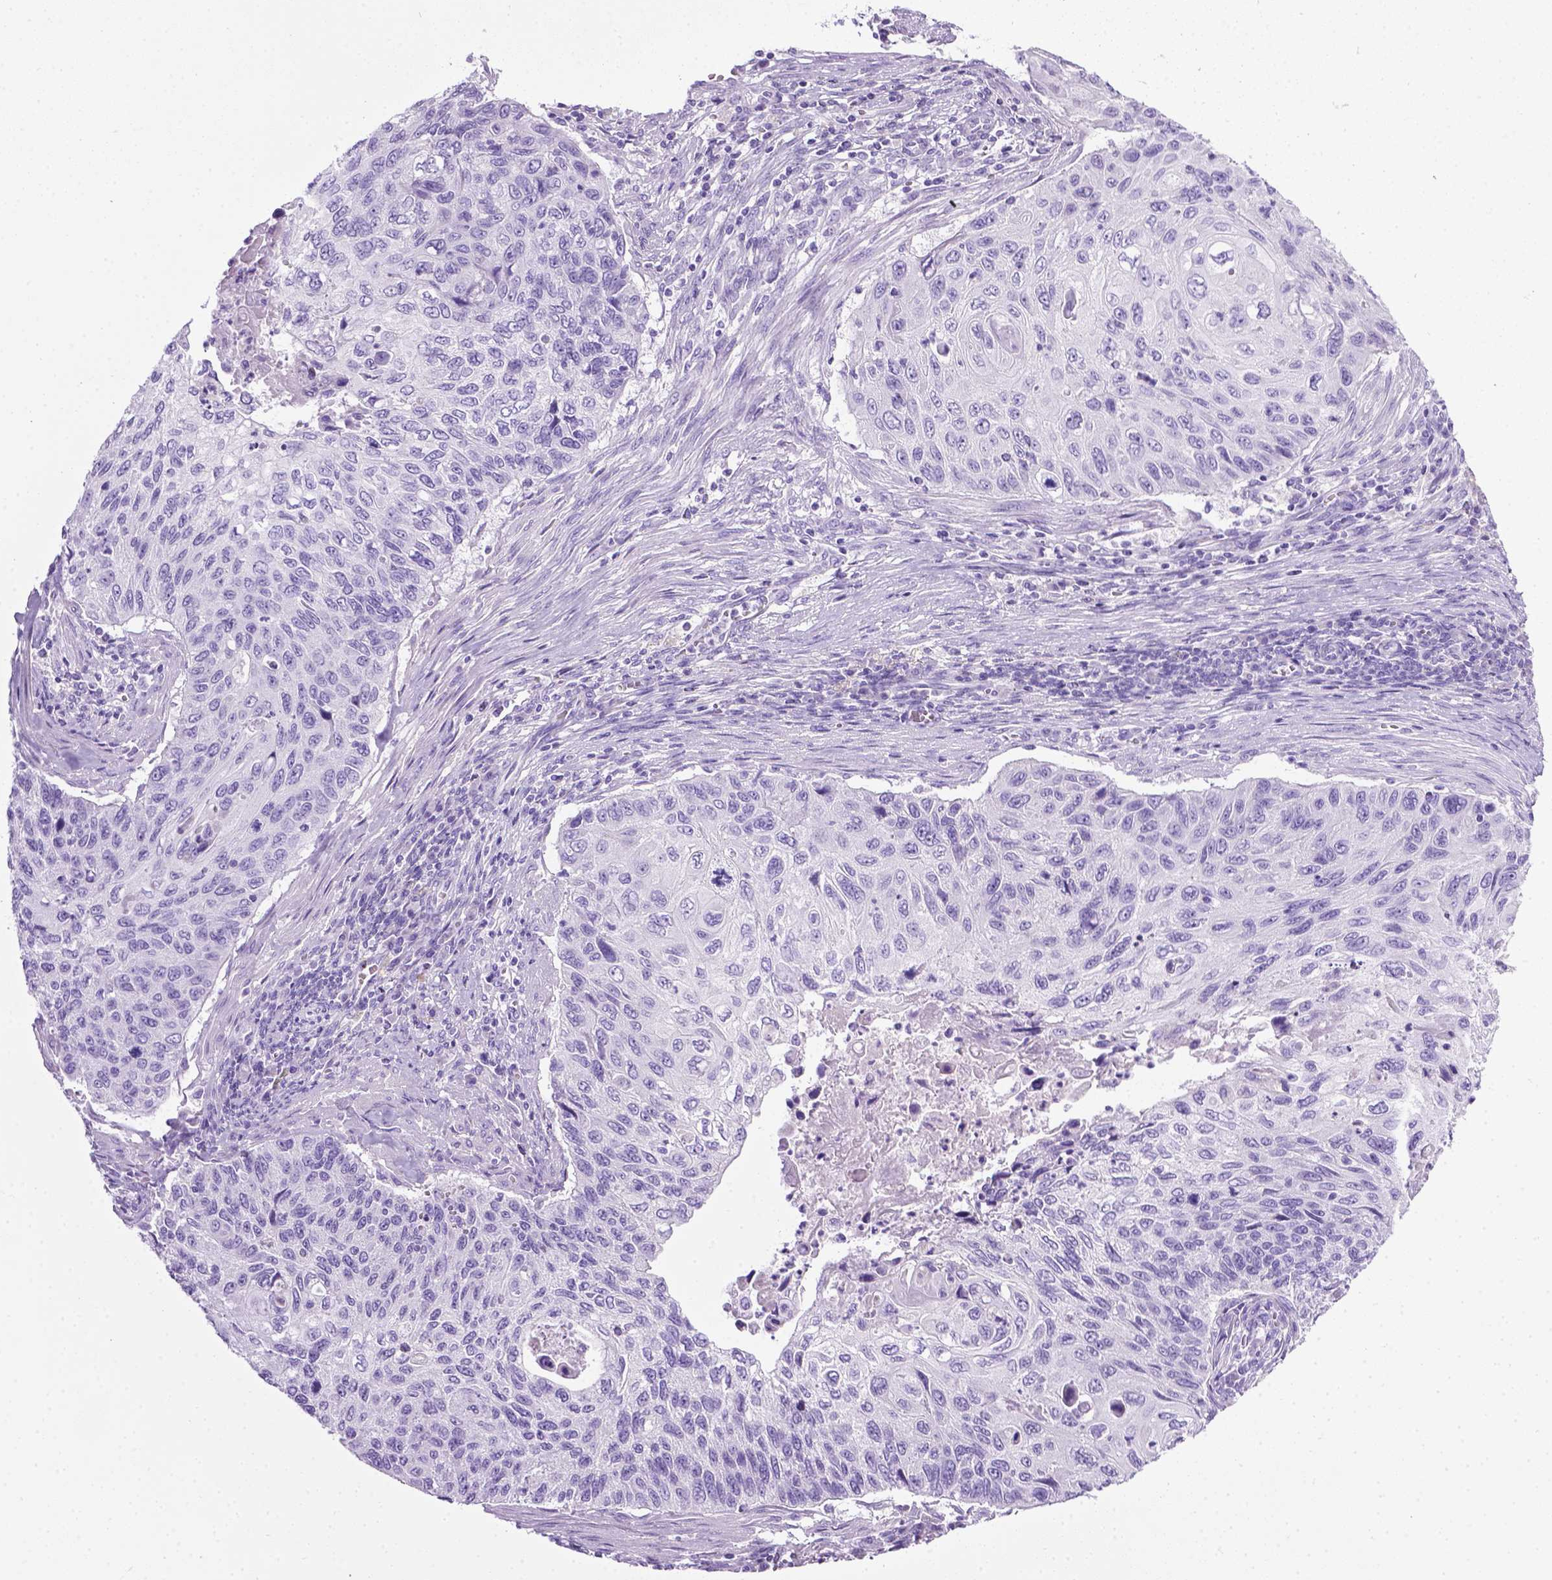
{"staining": {"intensity": "negative", "quantity": "none", "location": "none"}, "tissue": "cervical cancer", "cell_type": "Tumor cells", "image_type": "cancer", "snomed": [{"axis": "morphology", "description": "Squamous cell carcinoma, NOS"}, {"axis": "topography", "description": "Cervix"}], "caption": "DAB immunohistochemical staining of human cervical cancer (squamous cell carcinoma) displays no significant staining in tumor cells. (Stains: DAB IHC with hematoxylin counter stain, Microscopy: brightfield microscopy at high magnification).", "gene": "LELP1", "patient": {"sex": "female", "age": 70}}